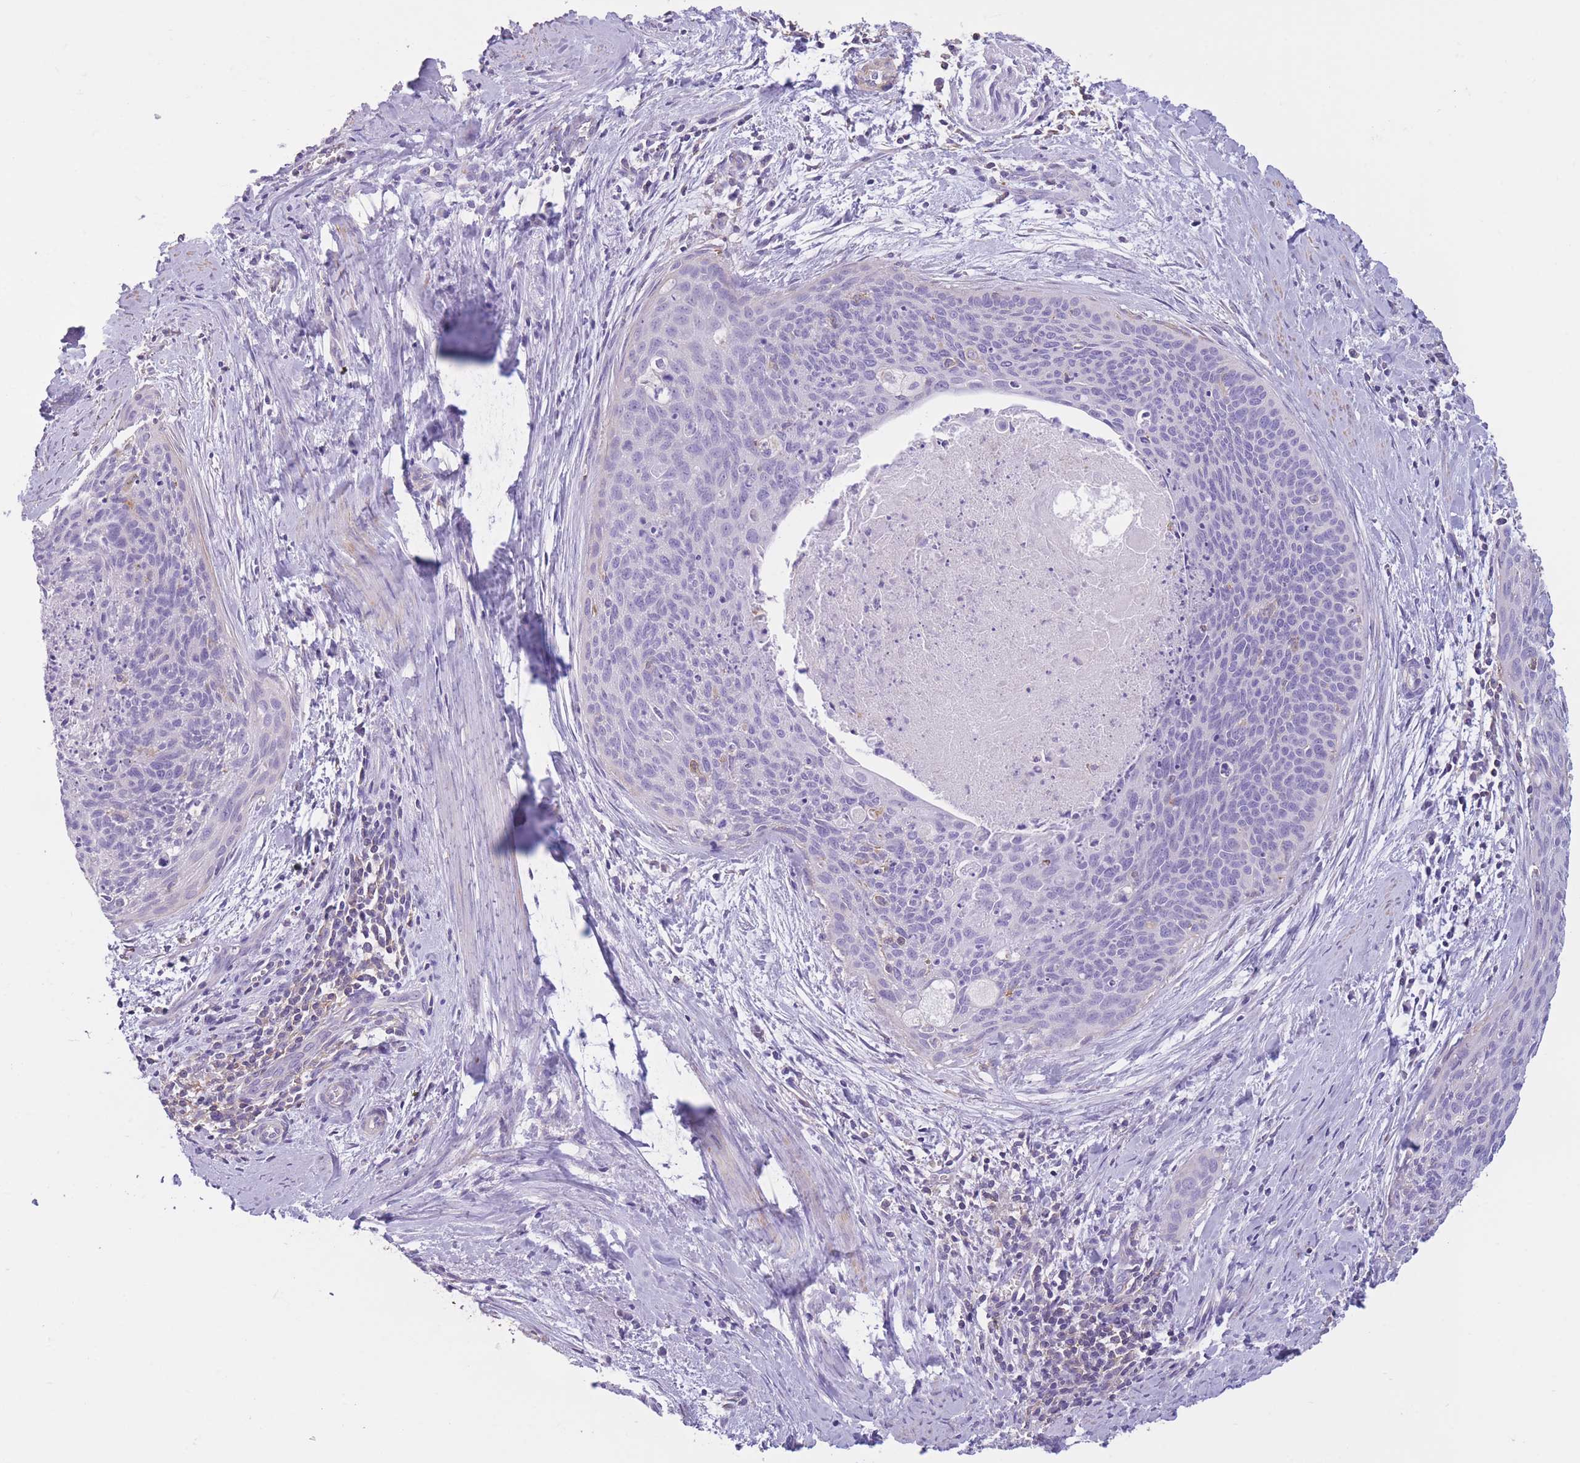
{"staining": {"intensity": "negative", "quantity": "none", "location": "none"}, "tissue": "cervical cancer", "cell_type": "Tumor cells", "image_type": "cancer", "snomed": [{"axis": "morphology", "description": "Squamous cell carcinoma, NOS"}, {"axis": "topography", "description": "Cervix"}], "caption": "High magnification brightfield microscopy of cervical squamous cell carcinoma stained with DAB (brown) and counterstained with hematoxylin (blue): tumor cells show no significant positivity.", "gene": "PDHA1", "patient": {"sex": "female", "age": 55}}